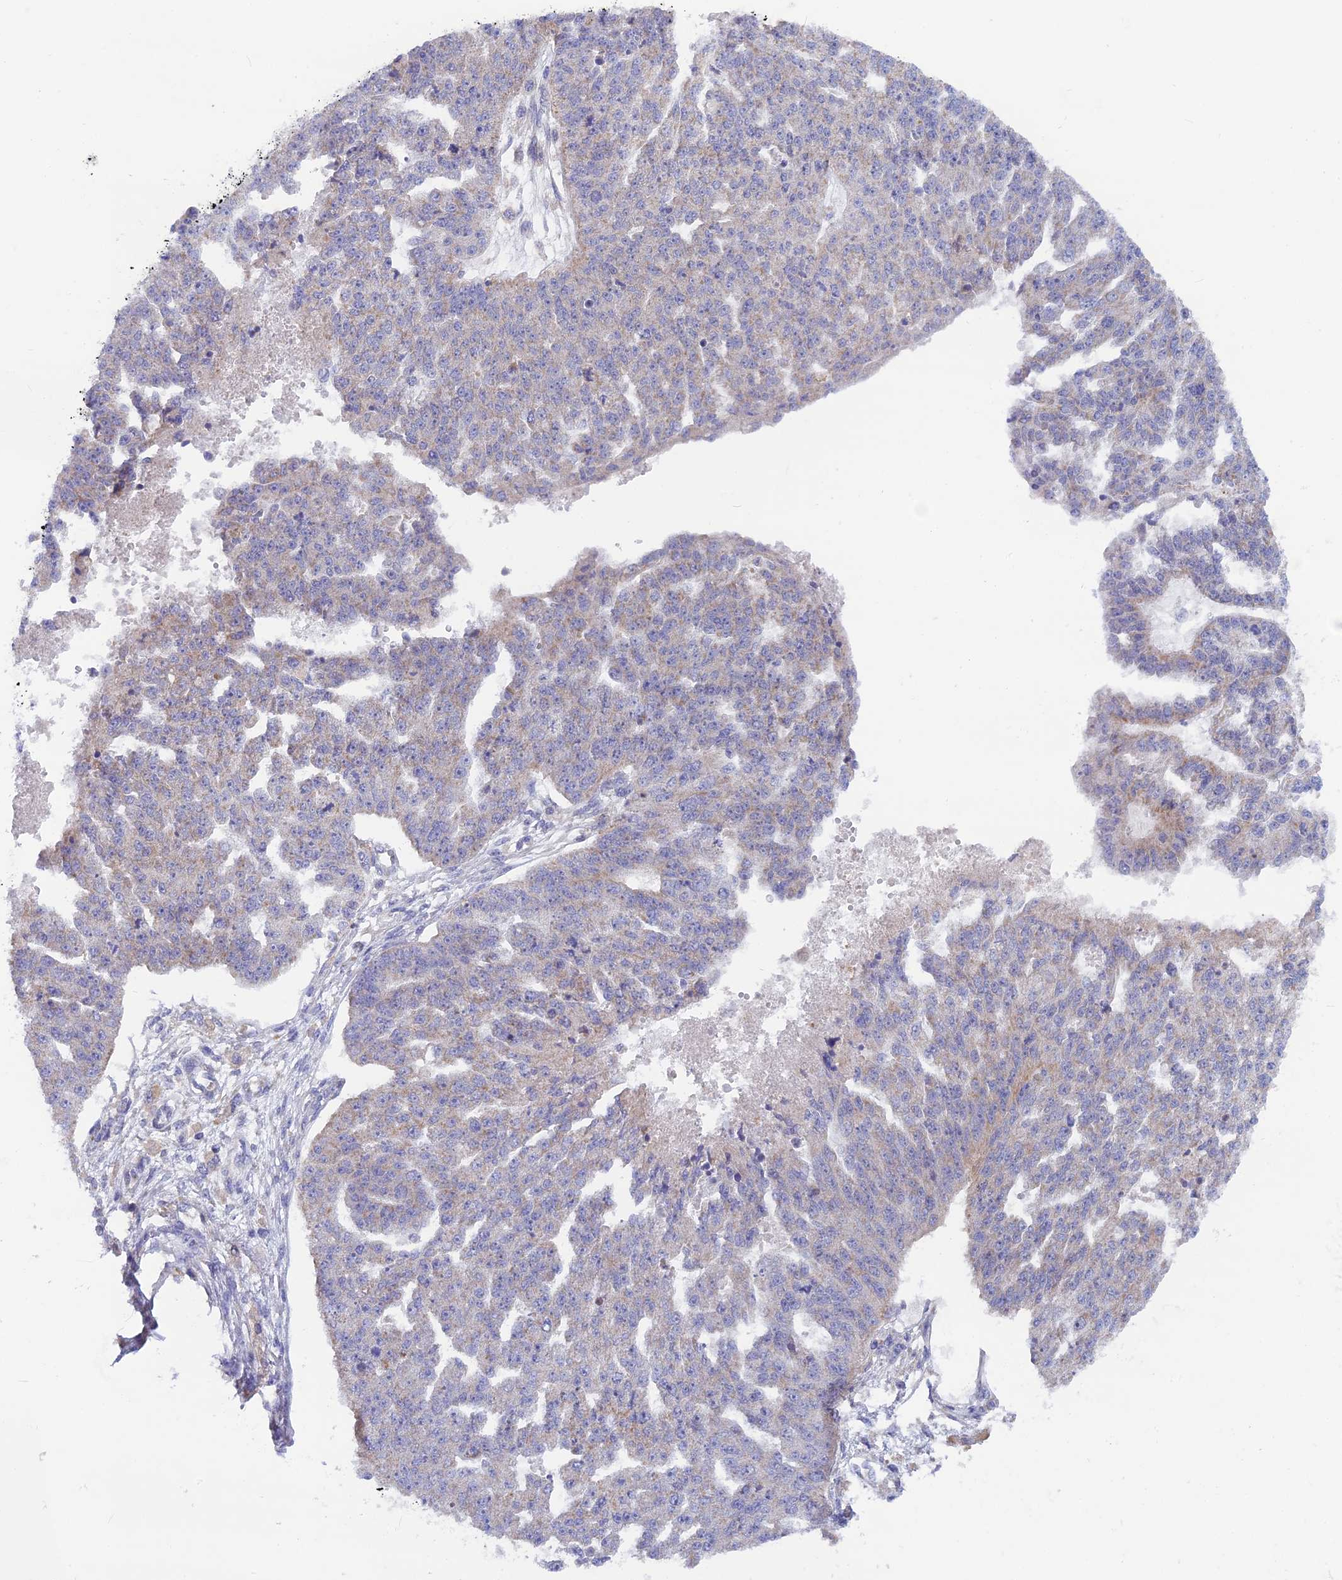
{"staining": {"intensity": "weak", "quantity": "25%-75%", "location": "cytoplasmic/membranous"}, "tissue": "ovarian cancer", "cell_type": "Tumor cells", "image_type": "cancer", "snomed": [{"axis": "morphology", "description": "Cystadenocarcinoma, serous, NOS"}, {"axis": "topography", "description": "Ovary"}], "caption": "This is a histology image of immunohistochemistry (IHC) staining of ovarian cancer (serous cystadenocarcinoma), which shows weak expression in the cytoplasmic/membranous of tumor cells.", "gene": "PLAC9", "patient": {"sex": "female", "age": 58}}